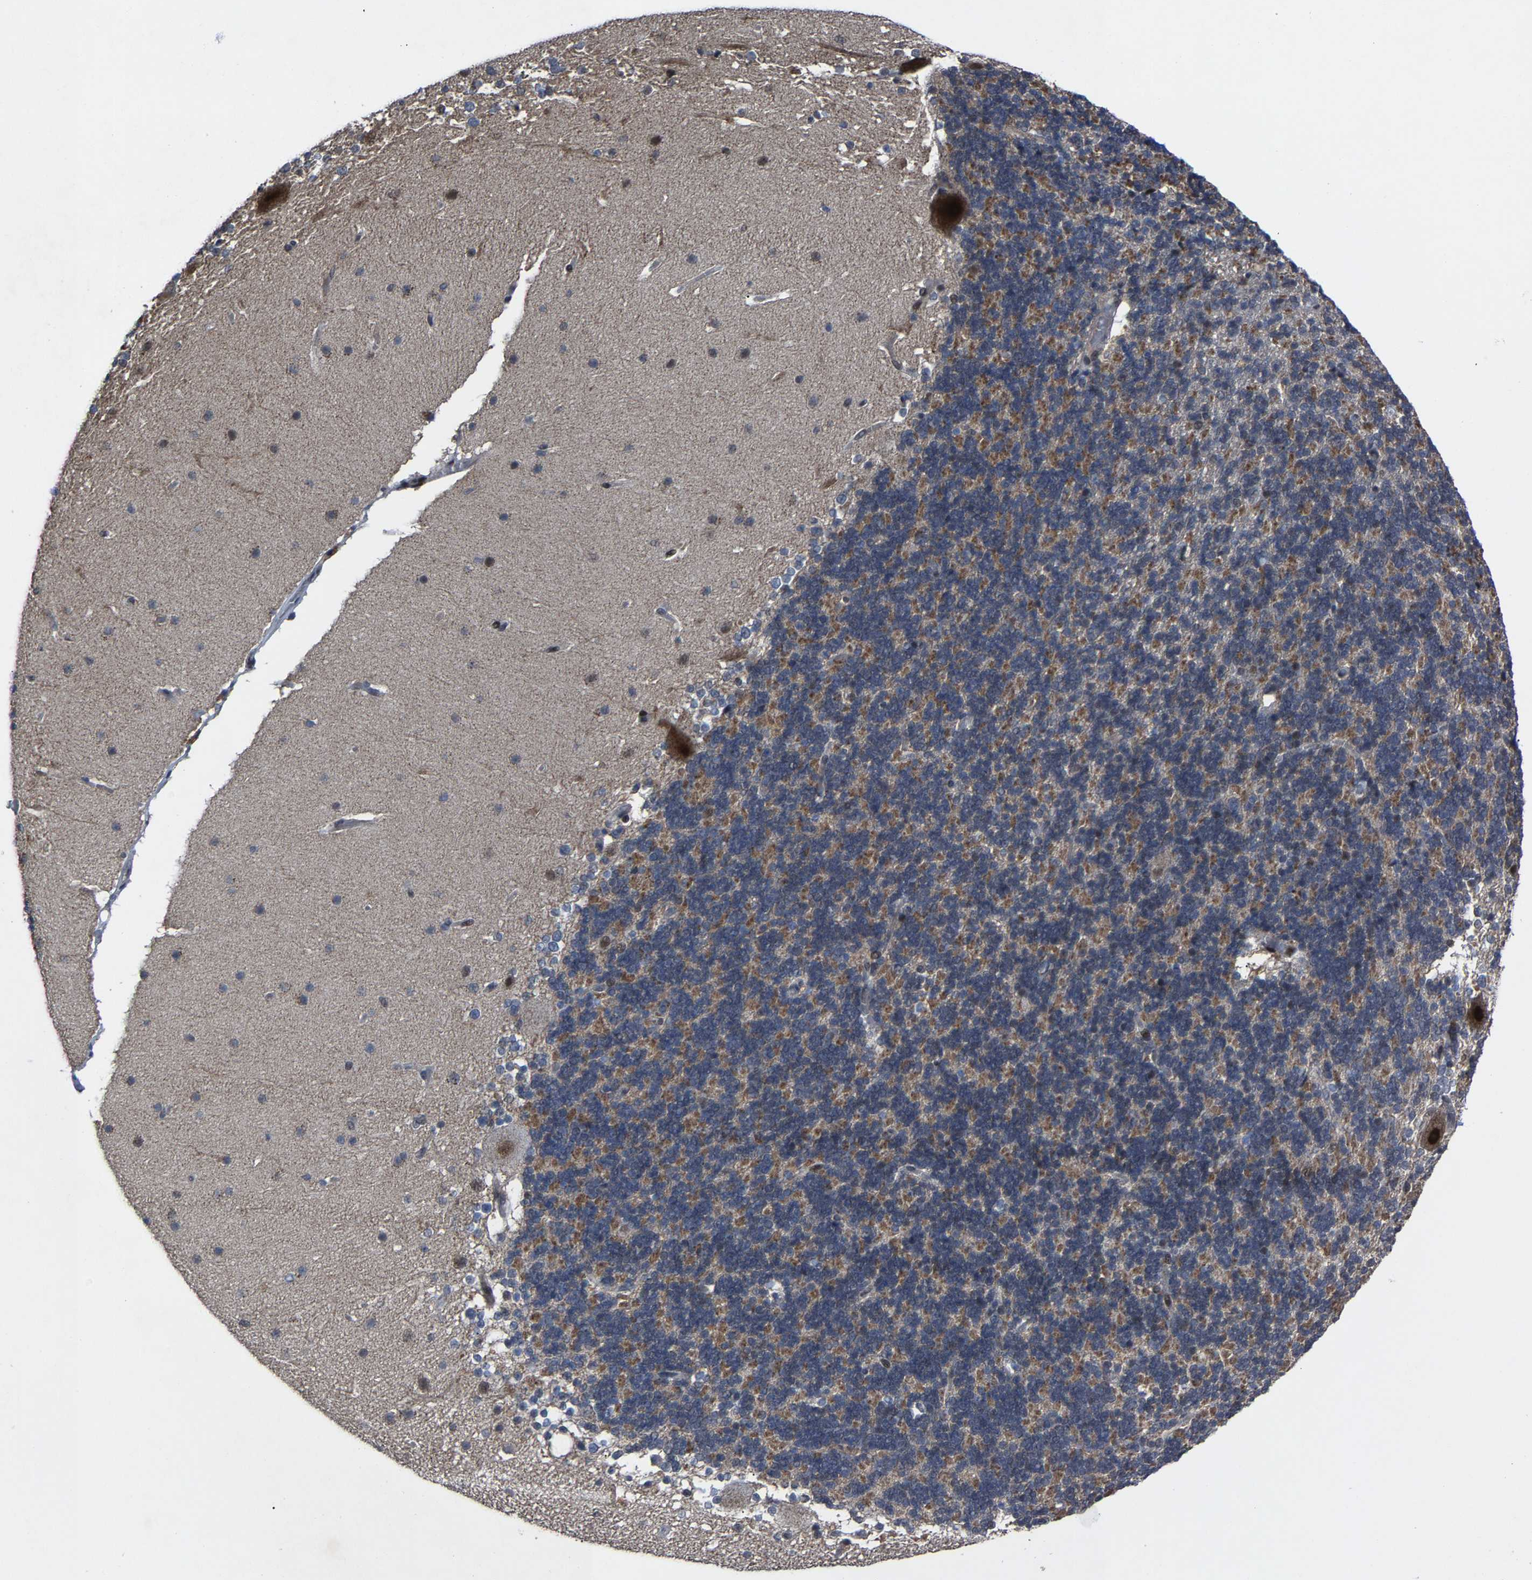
{"staining": {"intensity": "moderate", "quantity": ">75%", "location": "cytoplasmic/membranous"}, "tissue": "cerebellum", "cell_type": "Cells in granular layer", "image_type": "normal", "snomed": [{"axis": "morphology", "description": "Normal tissue, NOS"}, {"axis": "topography", "description": "Cerebellum"}], "caption": "Immunohistochemistry image of unremarkable human cerebellum stained for a protein (brown), which displays medium levels of moderate cytoplasmic/membranous expression in approximately >75% of cells in granular layer.", "gene": "LSM8", "patient": {"sex": "female", "age": 19}}